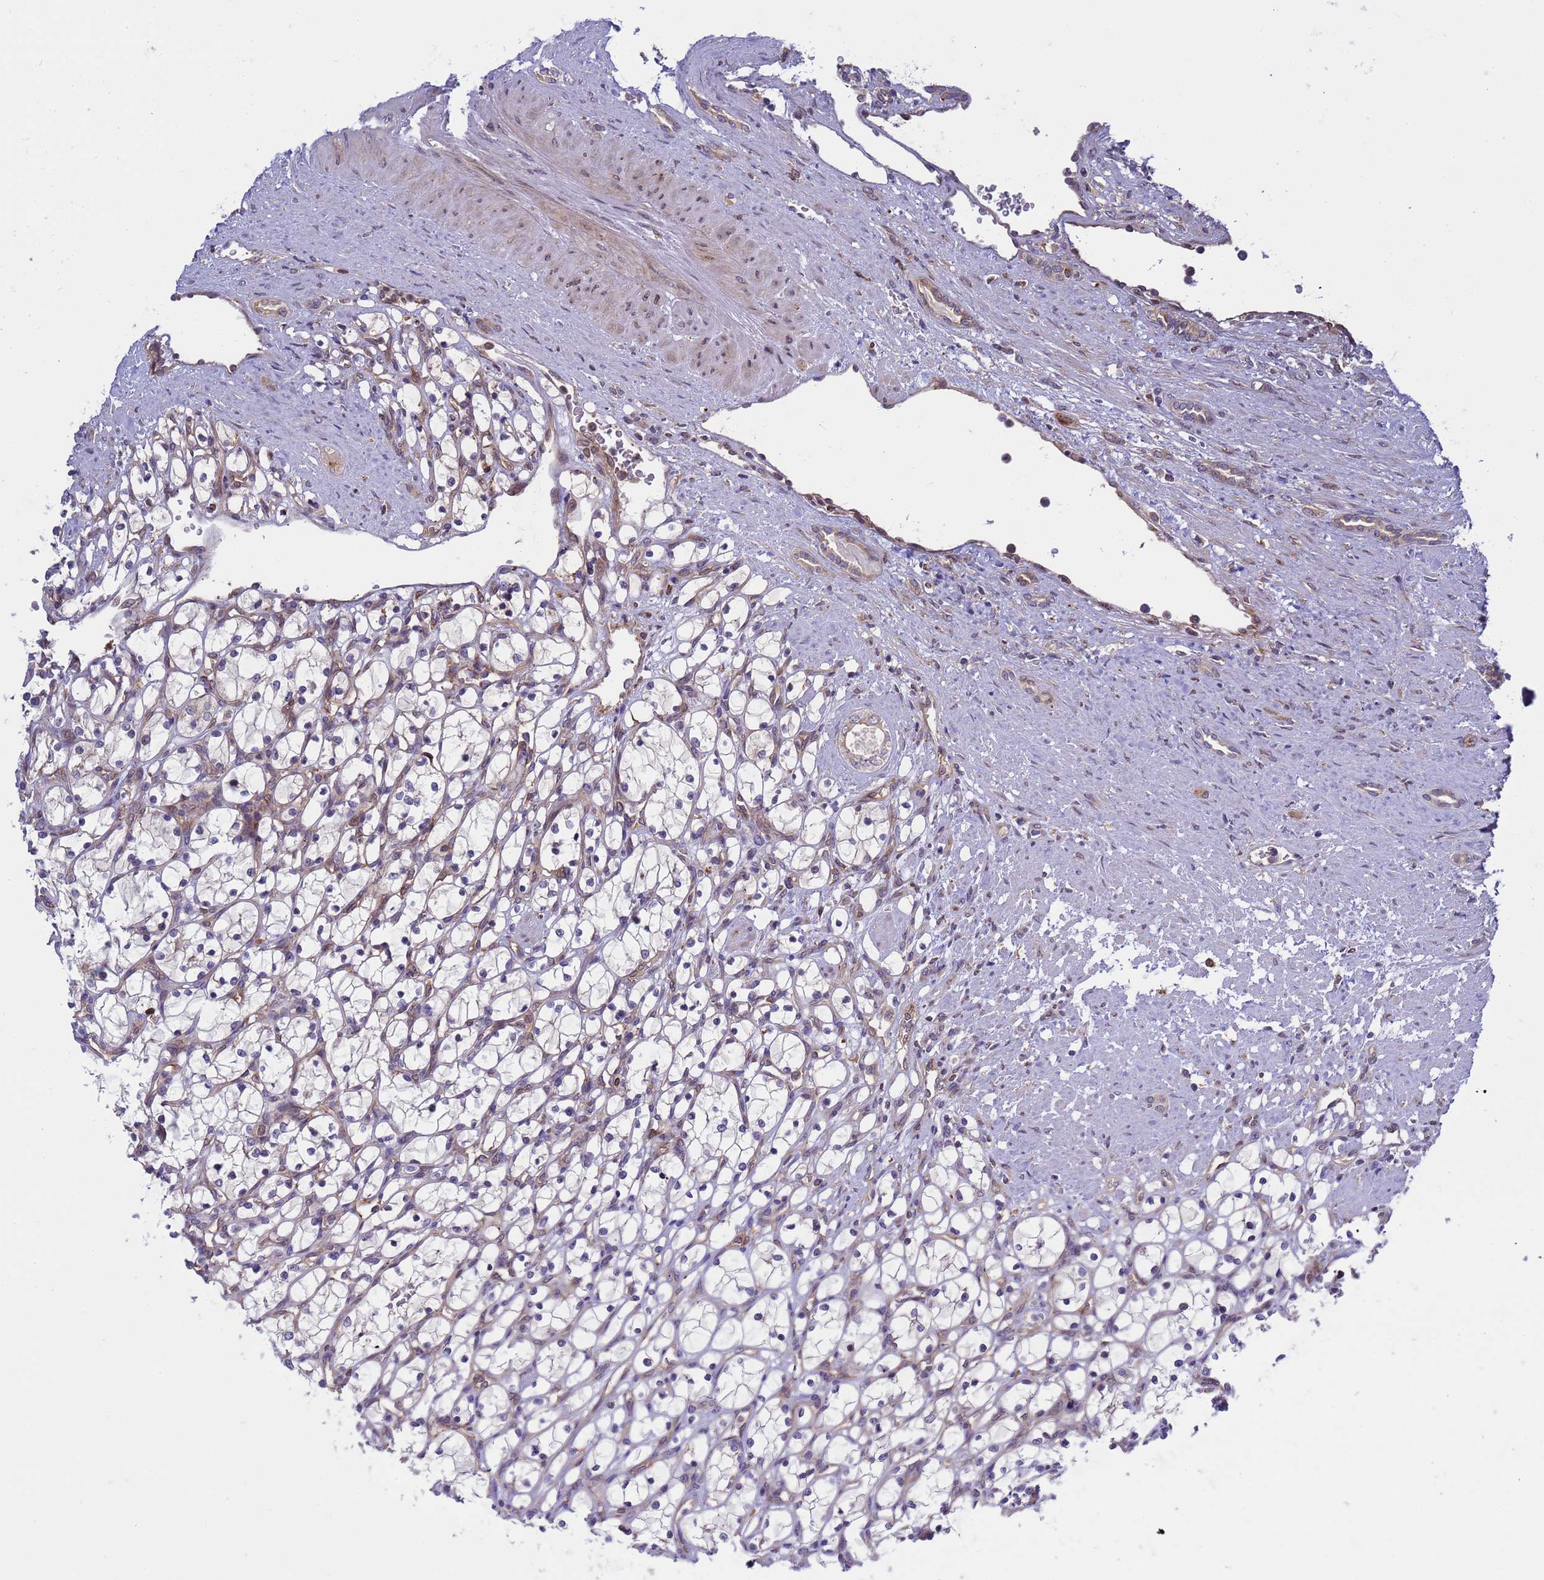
{"staining": {"intensity": "negative", "quantity": "none", "location": "none"}, "tissue": "renal cancer", "cell_type": "Tumor cells", "image_type": "cancer", "snomed": [{"axis": "morphology", "description": "Adenocarcinoma, NOS"}, {"axis": "topography", "description": "Kidney"}], "caption": "This photomicrograph is of renal cancer stained with immunohistochemistry to label a protein in brown with the nuclei are counter-stained blue. There is no positivity in tumor cells.", "gene": "RAPGEF4", "patient": {"sex": "female", "age": 69}}